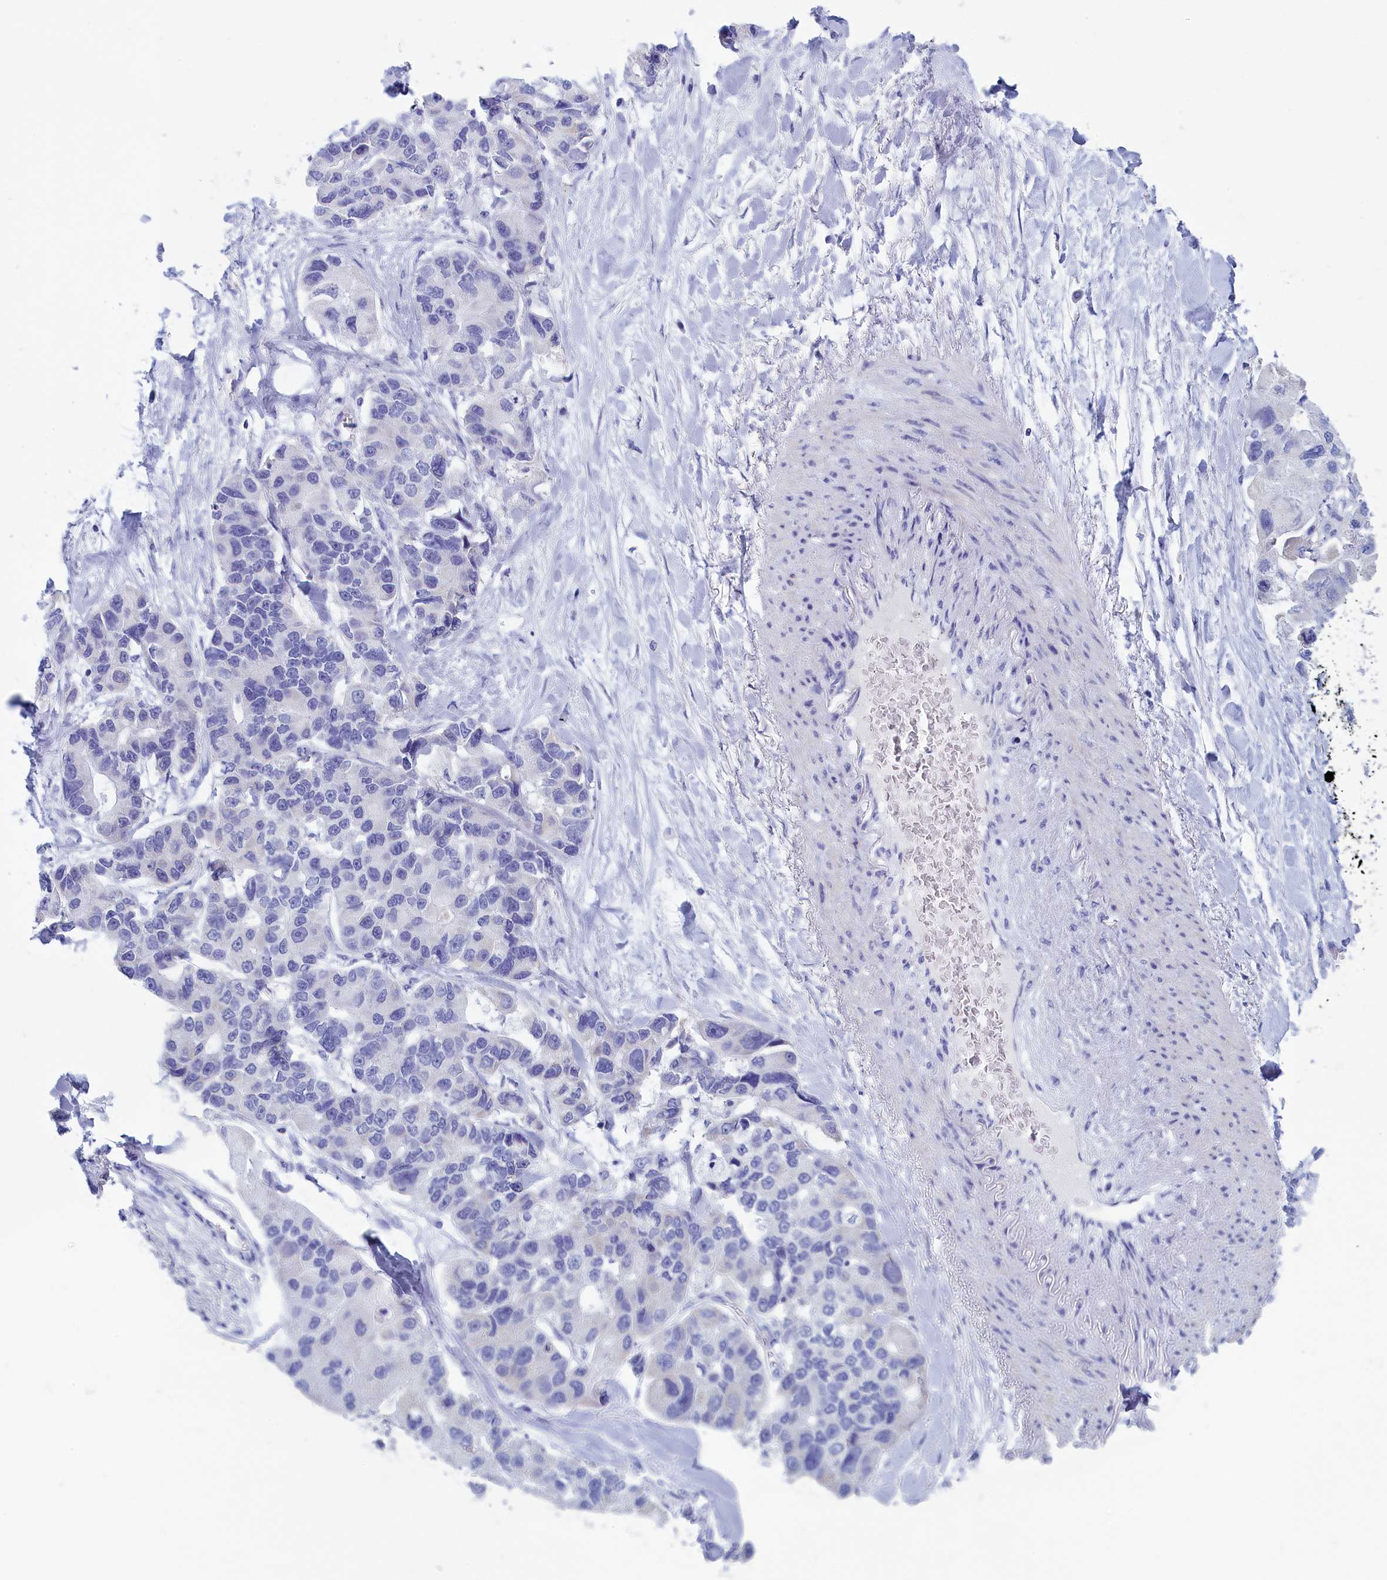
{"staining": {"intensity": "negative", "quantity": "none", "location": "none"}, "tissue": "lung cancer", "cell_type": "Tumor cells", "image_type": "cancer", "snomed": [{"axis": "morphology", "description": "Adenocarcinoma, NOS"}, {"axis": "topography", "description": "Lung"}], "caption": "A micrograph of lung cancer (adenocarcinoma) stained for a protein exhibits no brown staining in tumor cells. (Brightfield microscopy of DAB immunohistochemistry at high magnification).", "gene": "ANKRD2", "patient": {"sex": "female", "age": 54}}